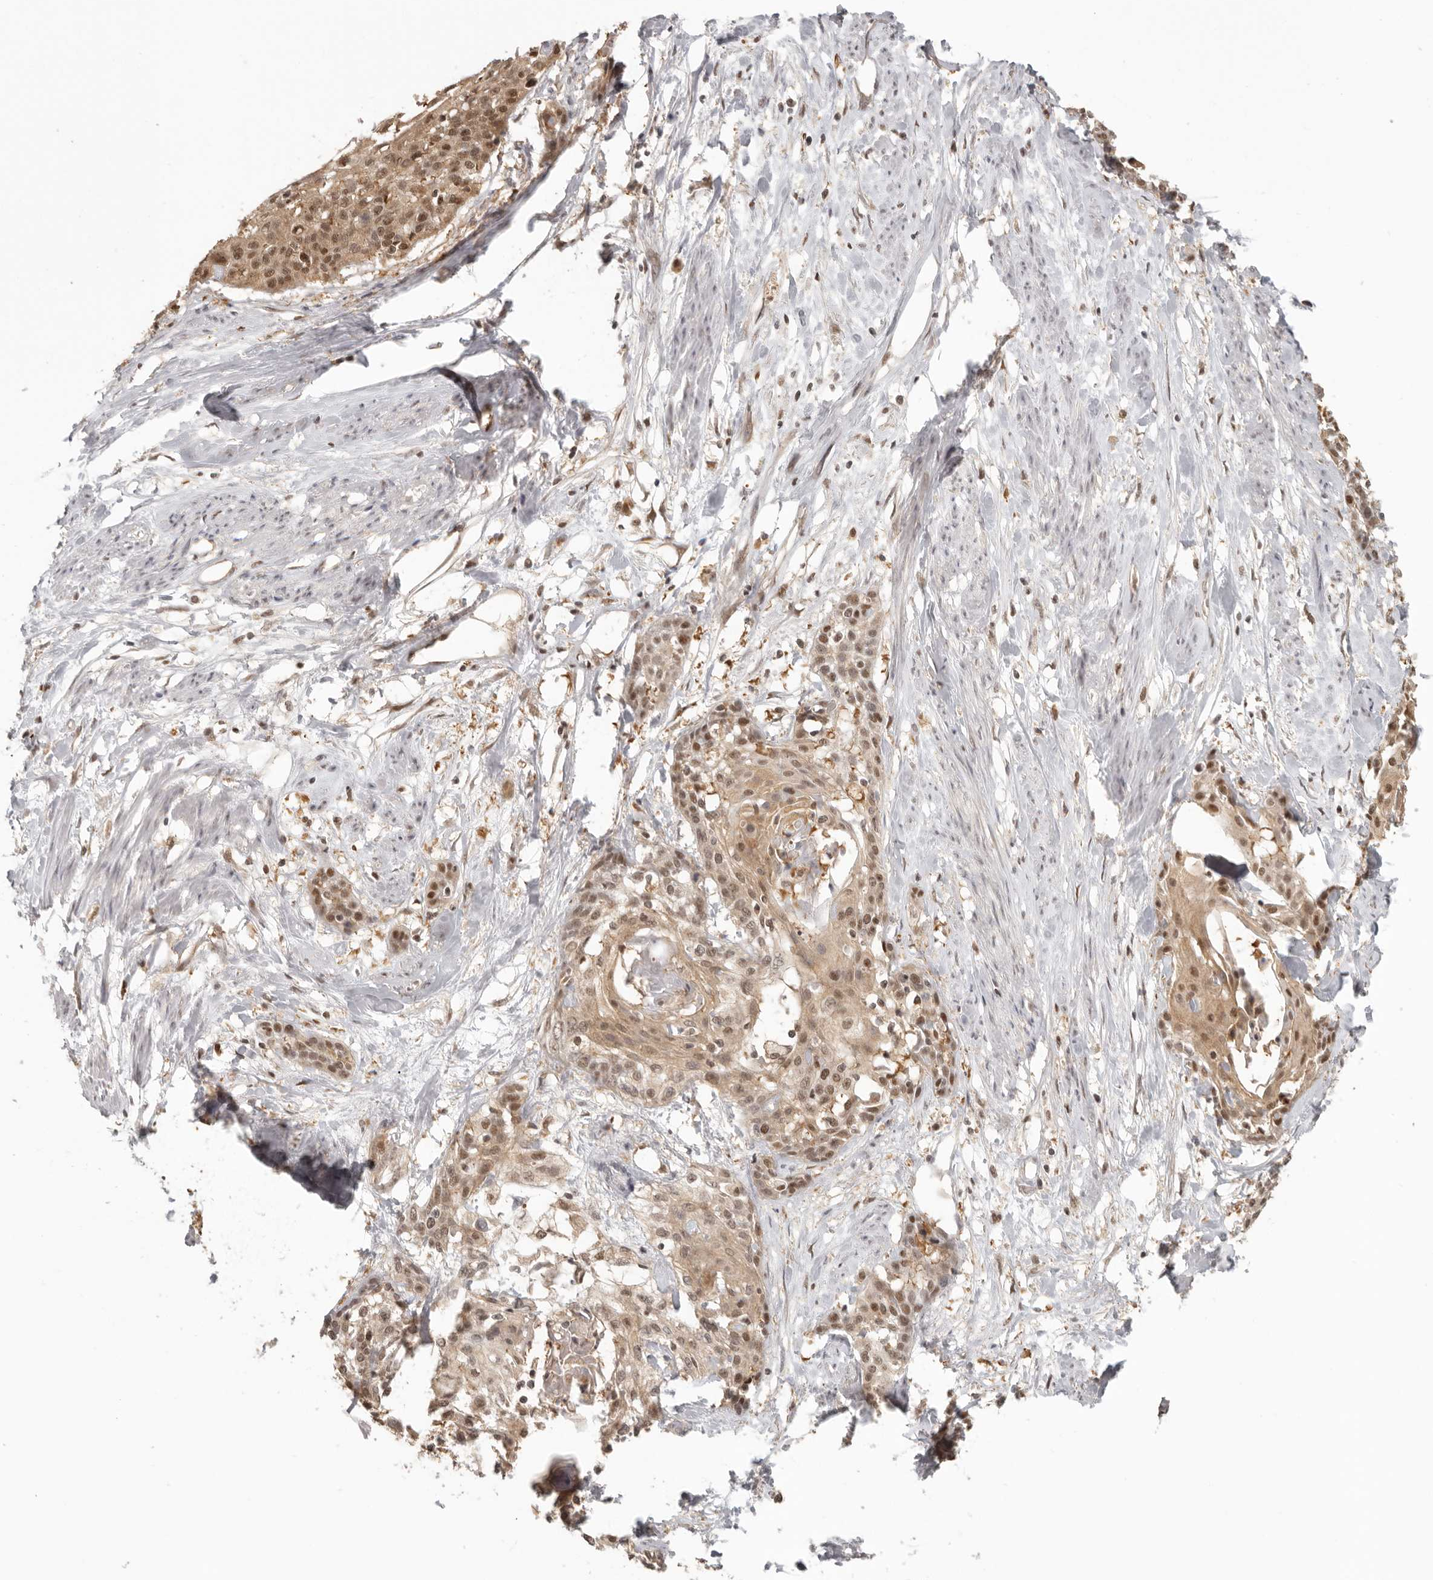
{"staining": {"intensity": "moderate", "quantity": ">75%", "location": "cytoplasmic/membranous,nuclear"}, "tissue": "cervical cancer", "cell_type": "Tumor cells", "image_type": "cancer", "snomed": [{"axis": "morphology", "description": "Squamous cell carcinoma, NOS"}, {"axis": "topography", "description": "Cervix"}], "caption": "The micrograph displays immunohistochemical staining of cervical cancer (squamous cell carcinoma). There is moderate cytoplasmic/membranous and nuclear positivity is seen in about >75% of tumor cells.", "gene": "PSMA5", "patient": {"sex": "female", "age": 57}}